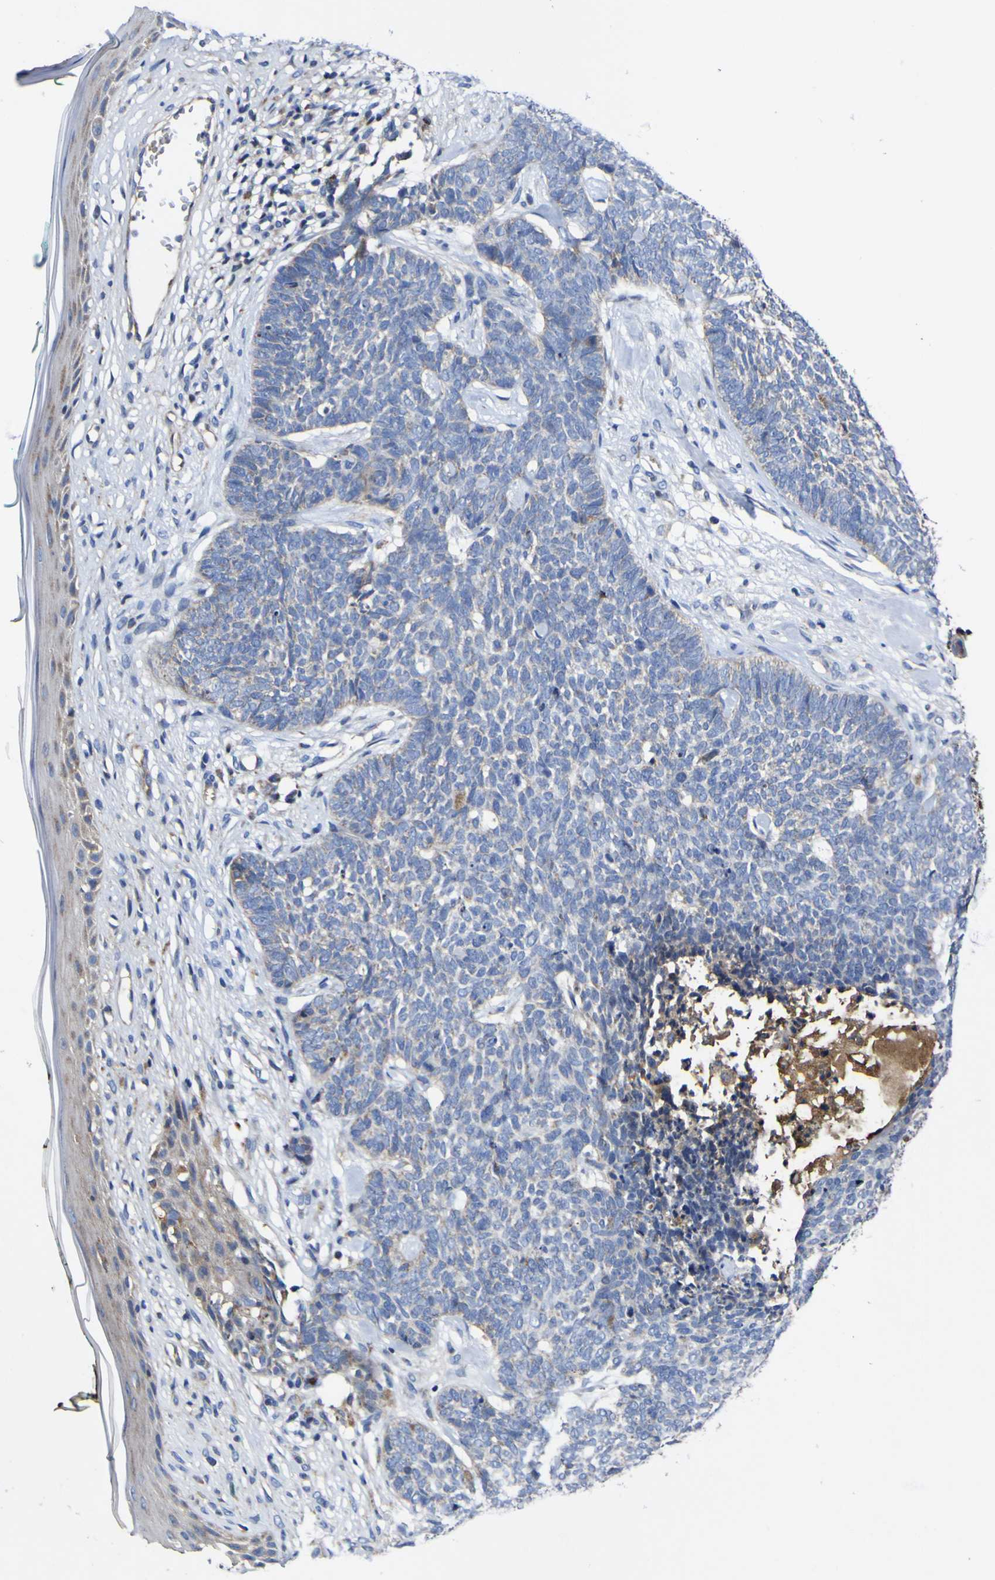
{"staining": {"intensity": "negative", "quantity": "none", "location": "none"}, "tissue": "skin cancer", "cell_type": "Tumor cells", "image_type": "cancer", "snomed": [{"axis": "morphology", "description": "Basal cell carcinoma"}, {"axis": "topography", "description": "Skin"}], "caption": "Immunohistochemistry (IHC) micrograph of neoplastic tissue: human basal cell carcinoma (skin) stained with DAB (3,3'-diaminobenzidine) exhibits no significant protein positivity in tumor cells.", "gene": "CCDC90B", "patient": {"sex": "female", "age": 84}}